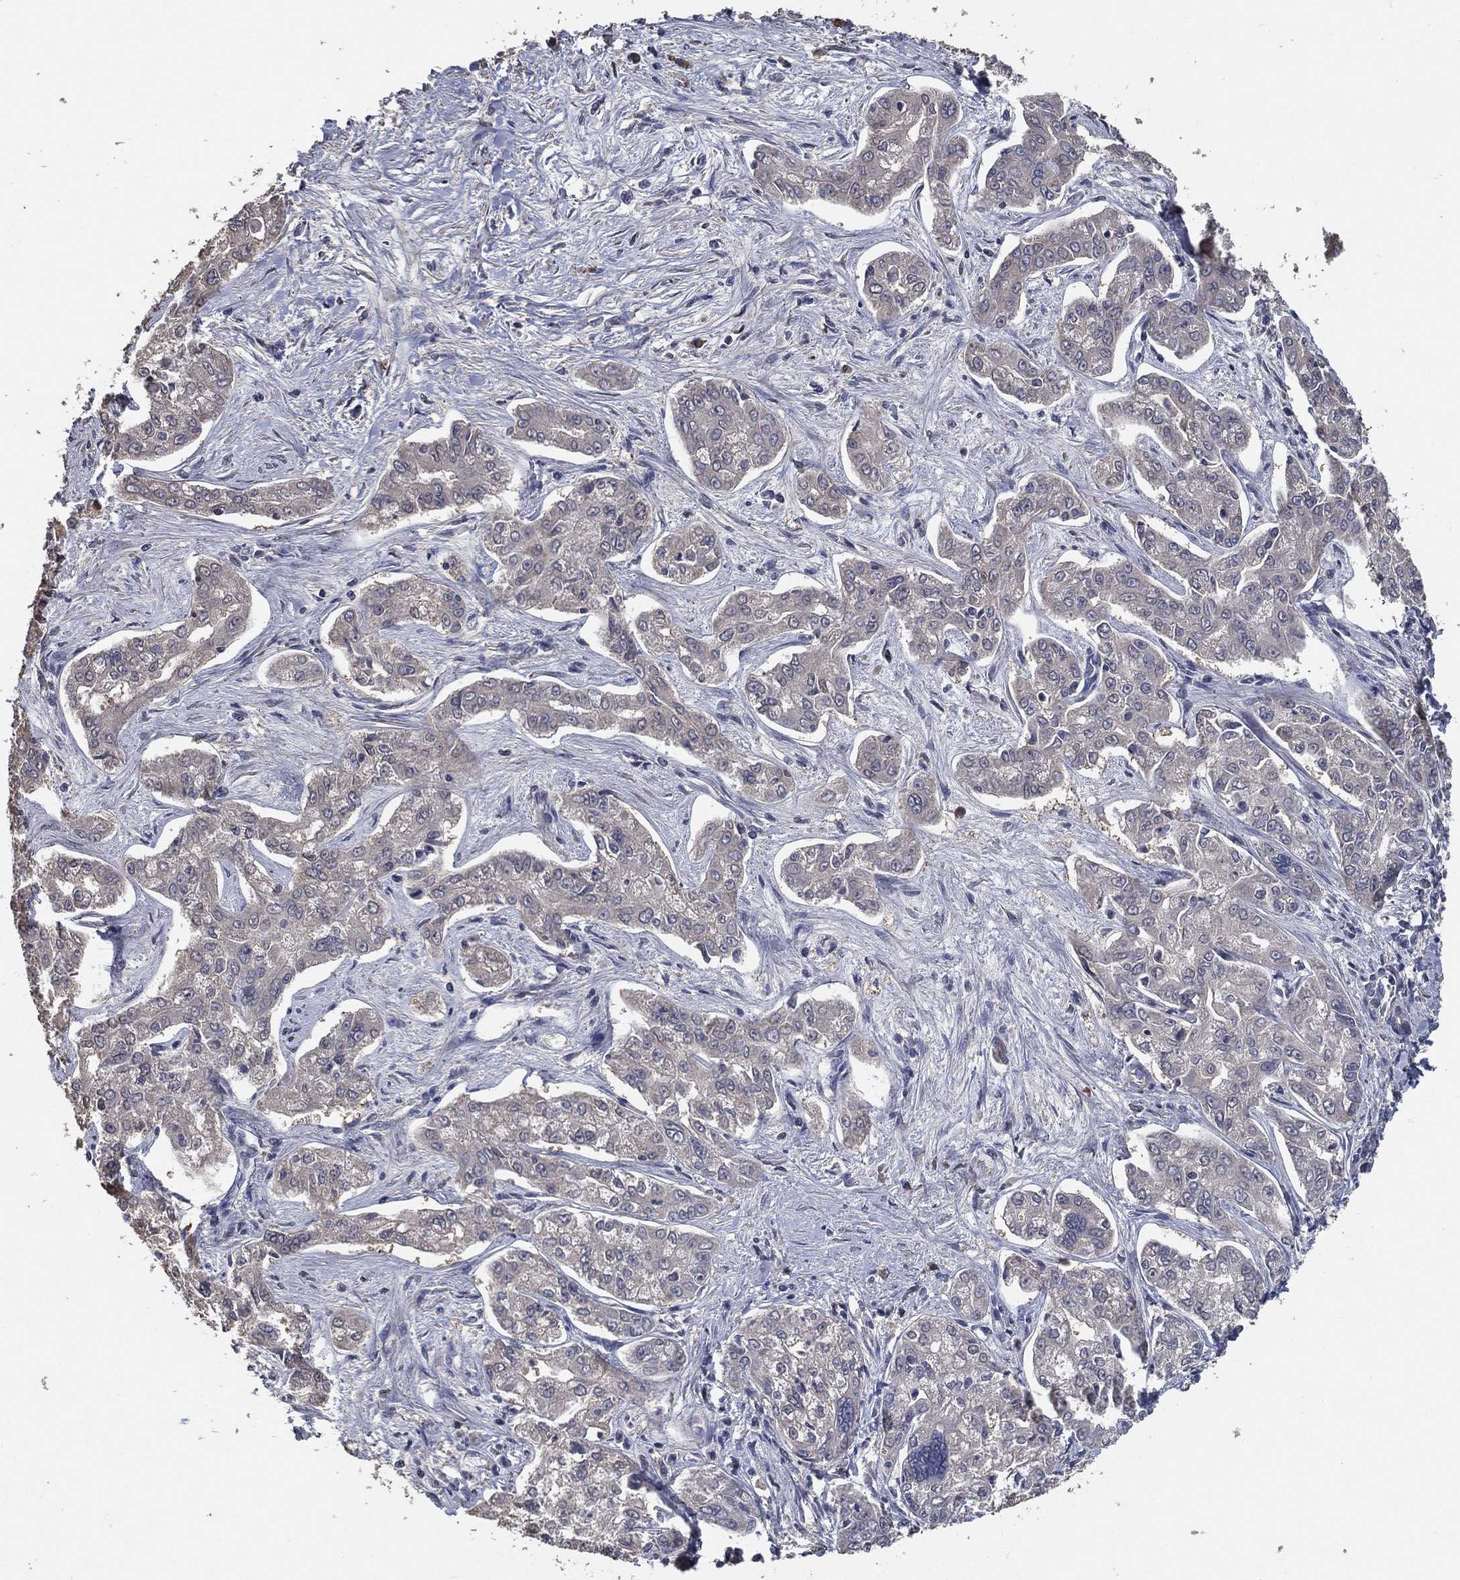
{"staining": {"intensity": "weak", "quantity": "<25%", "location": "cytoplasmic/membranous"}, "tissue": "liver cancer", "cell_type": "Tumor cells", "image_type": "cancer", "snomed": [{"axis": "morphology", "description": "Cholangiocarcinoma"}, {"axis": "topography", "description": "Liver"}], "caption": "Image shows no significant protein expression in tumor cells of cholangiocarcinoma (liver).", "gene": "PCNT", "patient": {"sex": "female", "age": 47}}